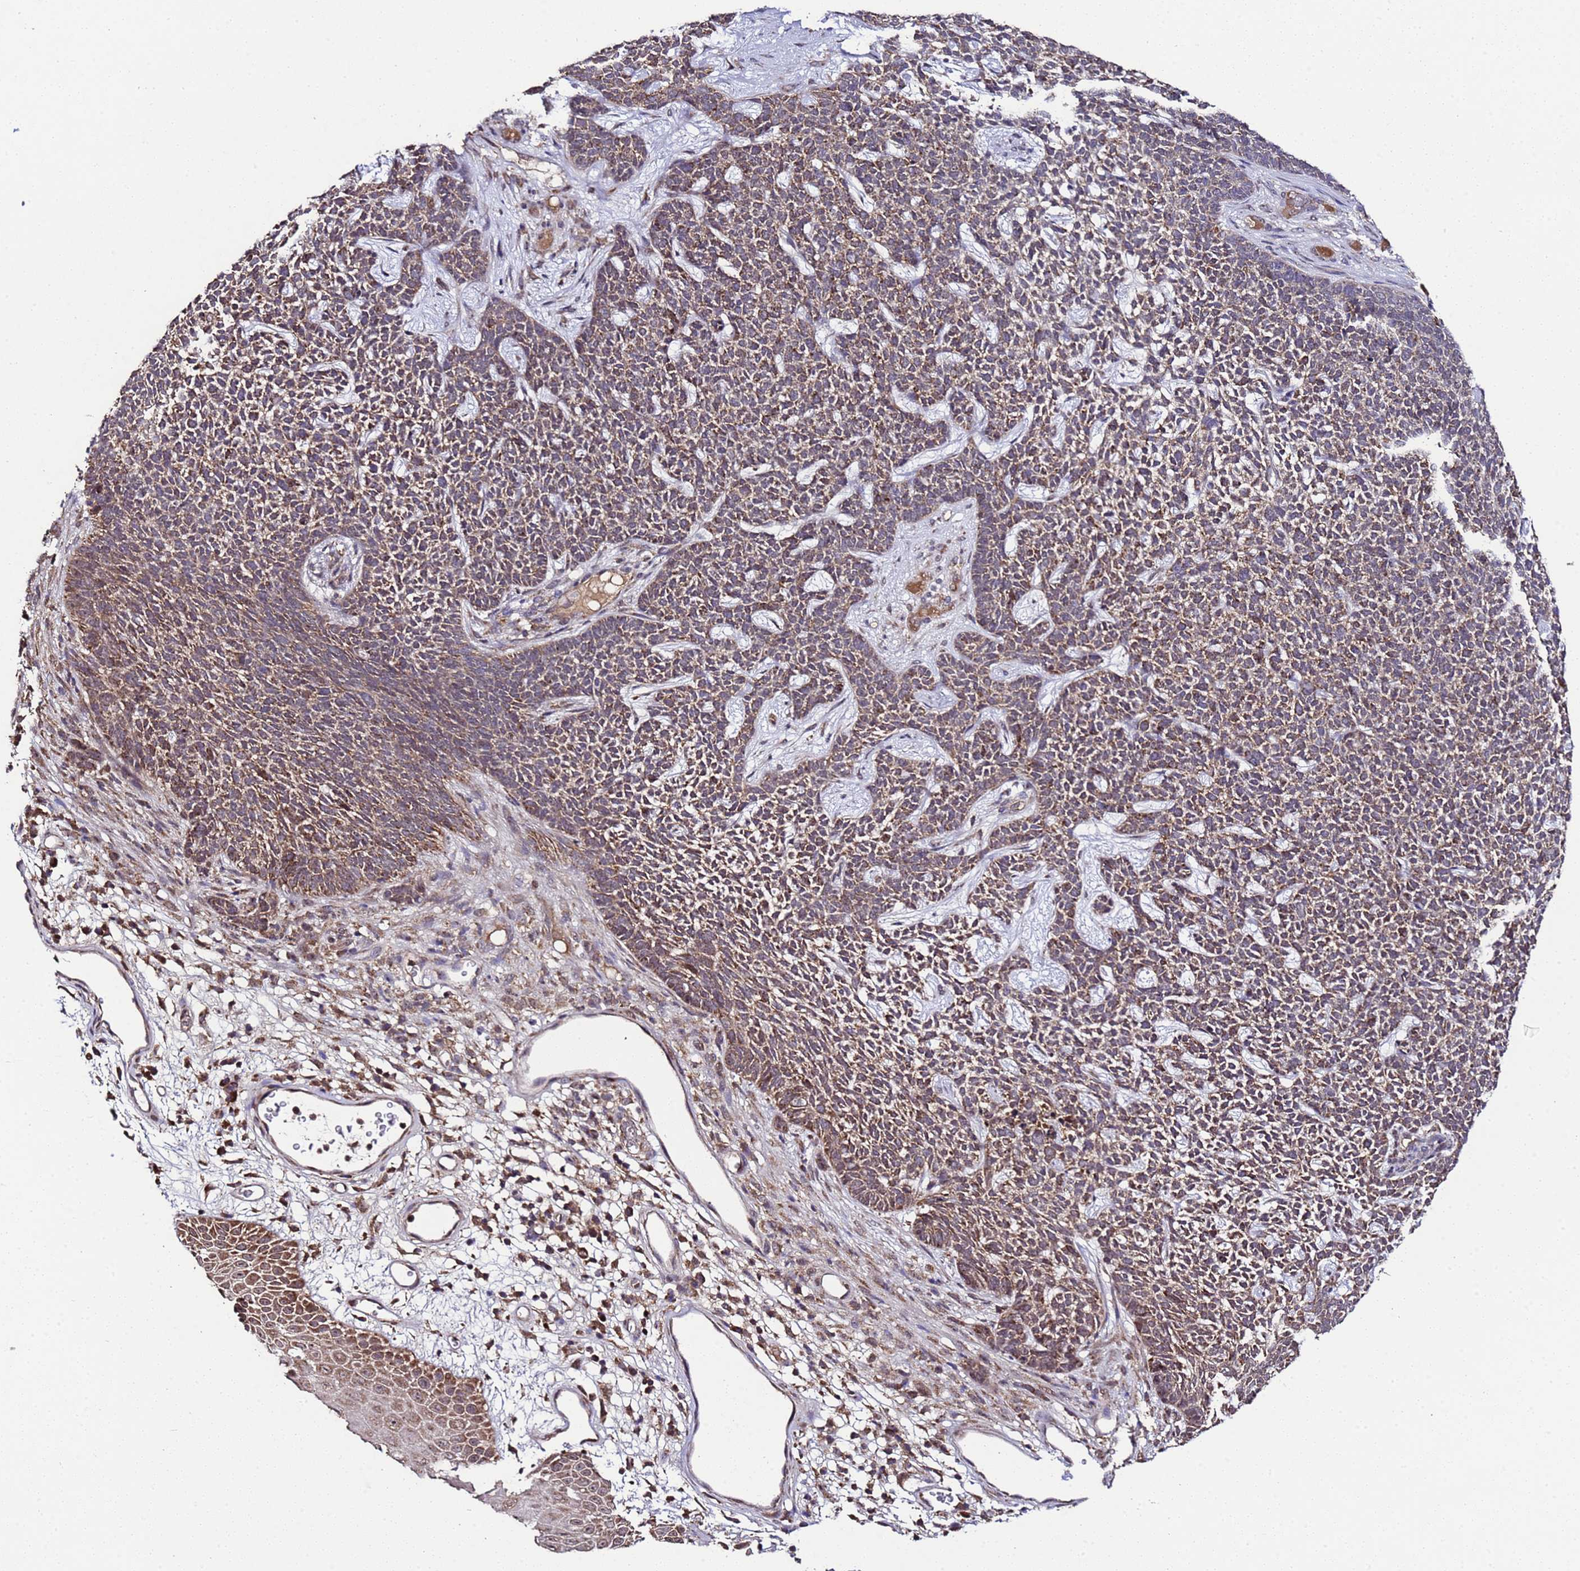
{"staining": {"intensity": "moderate", "quantity": ">75%", "location": "cytoplasmic/membranous"}, "tissue": "skin cancer", "cell_type": "Tumor cells", "image_type": "cancer", "snomed": [{"axis": "morphology", "description": "Basal cell carcinoma"}, {"axis": "topography", "description": "Skin"}], "caption": "Moderate cytoplasmic/membranous staining is identified in about >75% of tumor cells in skin cancer (basal cell carcinoma).", "gene": "HSPBAP1", "patient": {"sex": "female", "age": 84}}